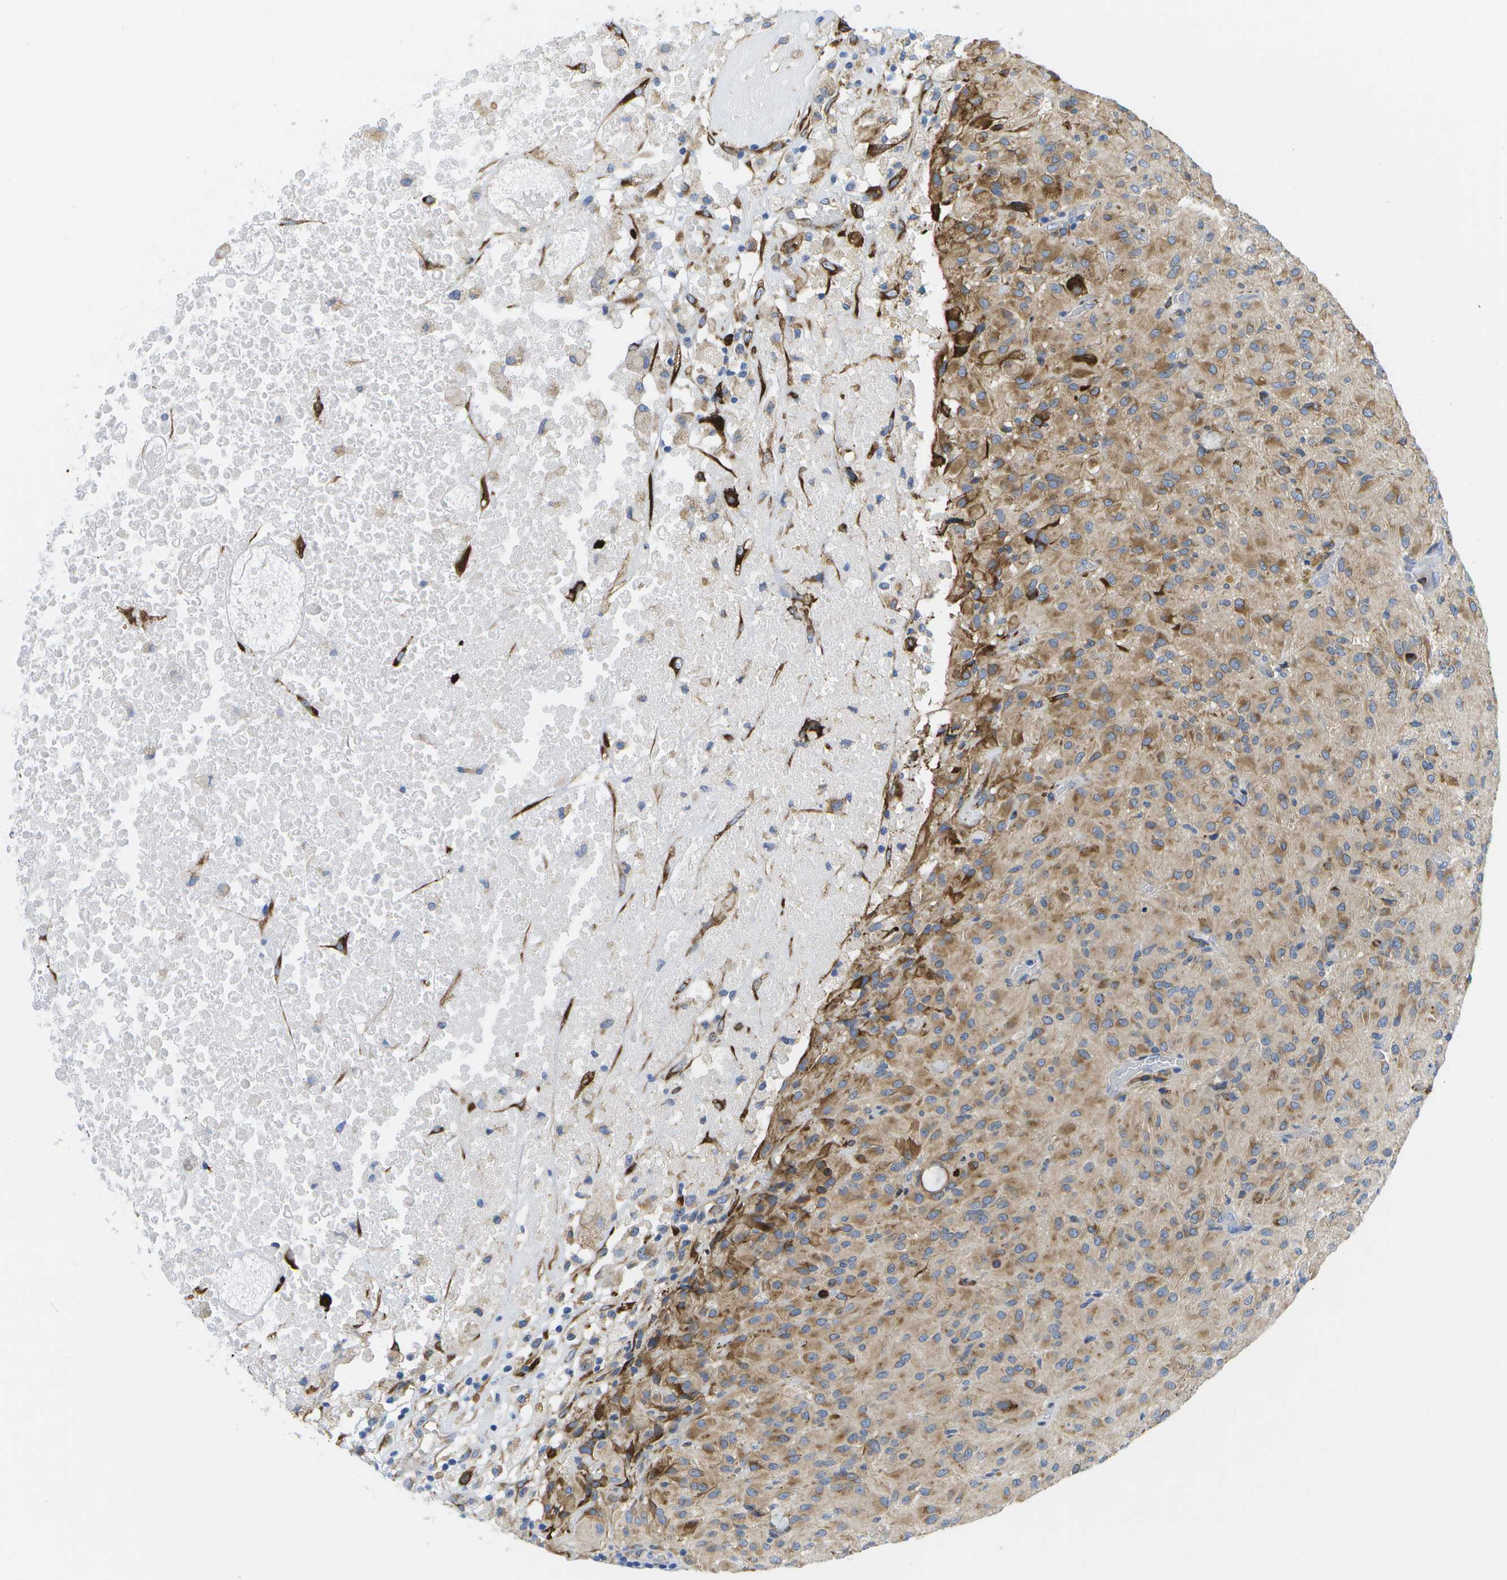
{"staining": {"intensity": "moderate", "quantity": "25%-75%", "location": "cytoplasmic/membranous"}, "tissue": "glioma", "cell_type": "Tumor cells", "image_type": "cancer", "snomed": [{"axis": "morphology", "description": "Glioma, malignant, High grade"}, {"axis": "topography", "description": "Brain"}], "caption": "A brown stain highlights moderate cytoplasmic/membranous staining of a protein in human high-grade glioma (malignant) tumor cells. (IHC, brightfield microscopy, high magnification).", "gene": "ZDHHC17", "patient": {"sex": "female", "age": 59}}